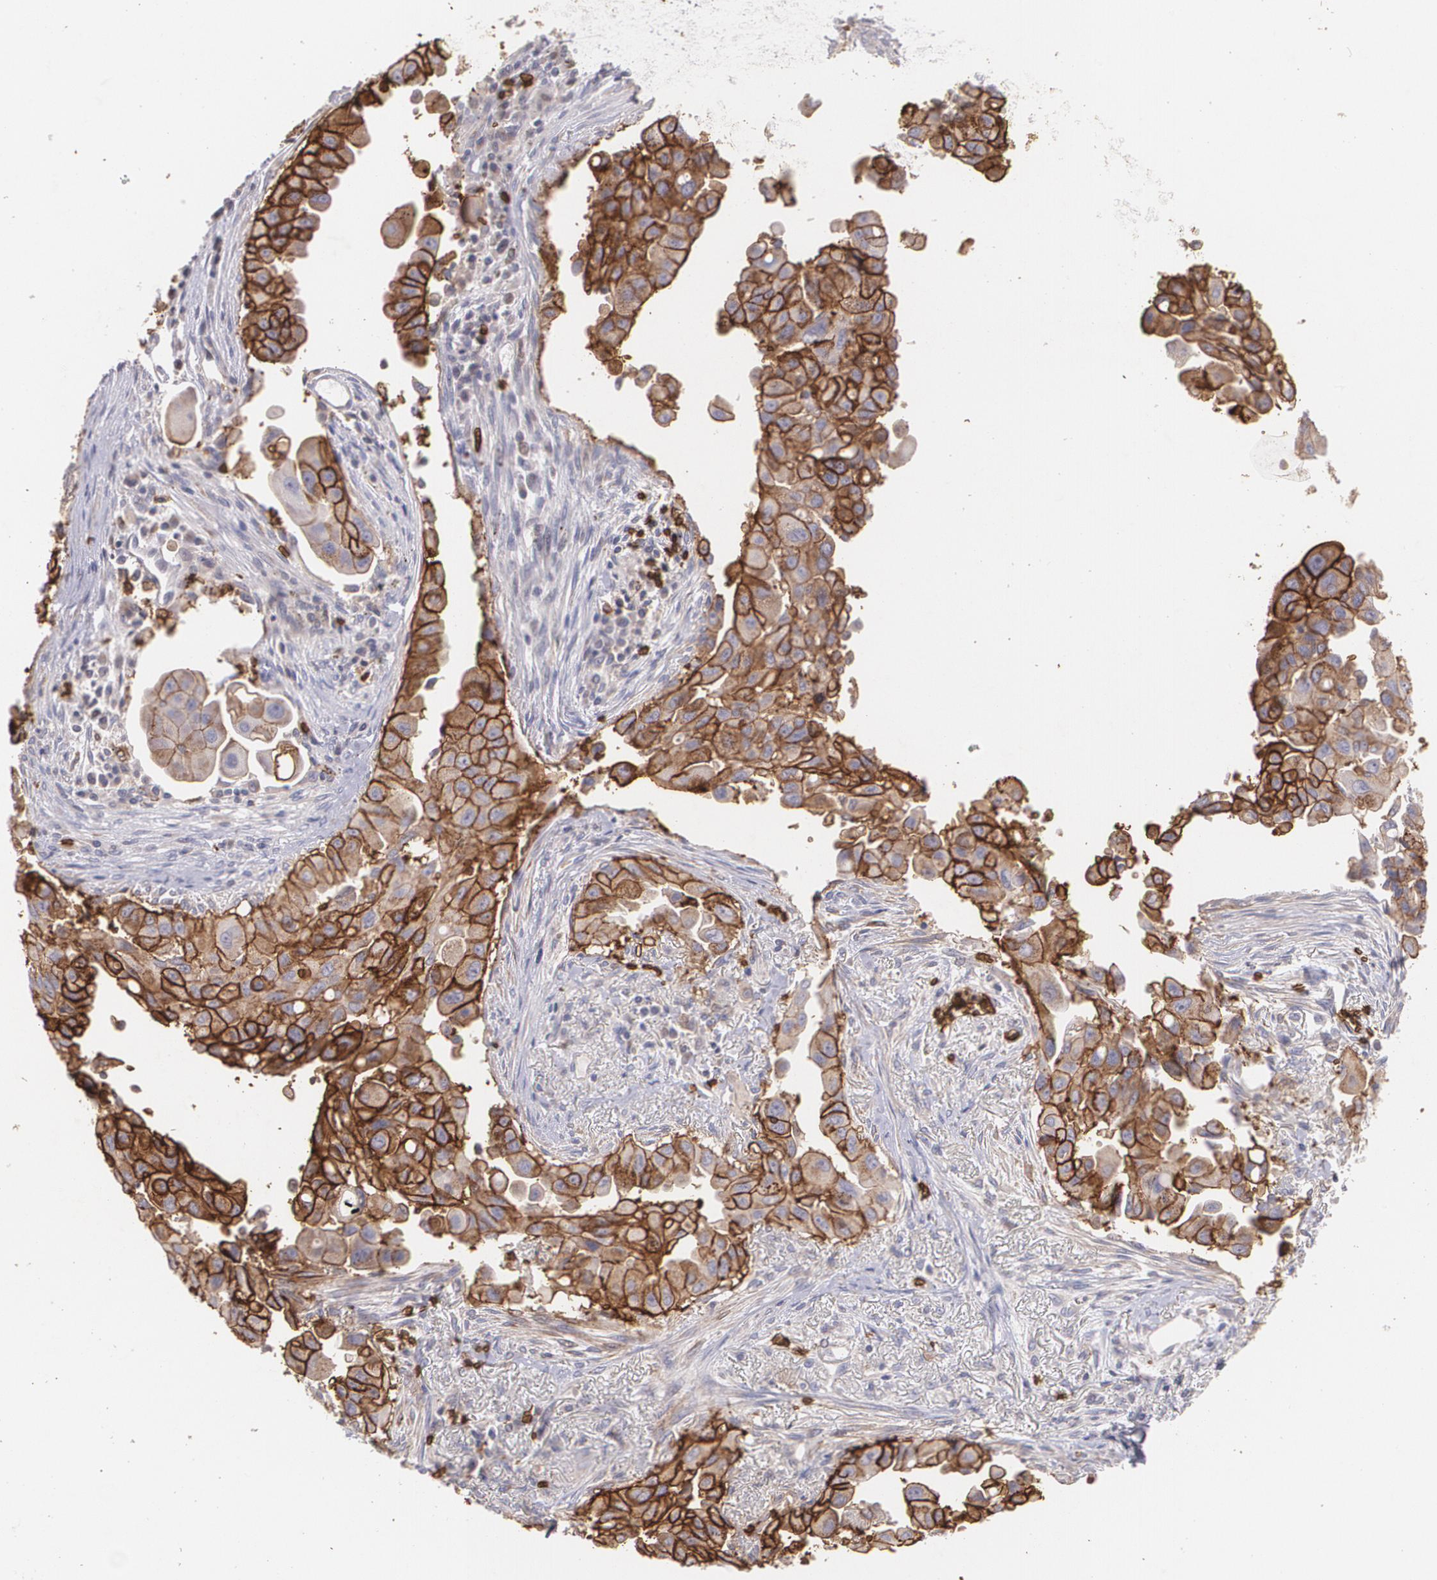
{"staining": {"intensity": "strong", "quantity": ">75%", "location": "cytoplasmic/membranous"}, "tissue": "lung cancer", "cell_type": "Tumor cells", "image_type": "cancer", "snomed": [{"axis": "morphology", "description": "Adenocarcinoma, NOS"}, {"axis": "topography", "description": "Lung"}], "caption": "A brown stain labels strong cytoplasmic/membranous expression of a protein in lung cancer (adenocarcinoma) tumor cells.", "gene": "SLC2A1", "patient": {"sex": "male", "age": 68}}